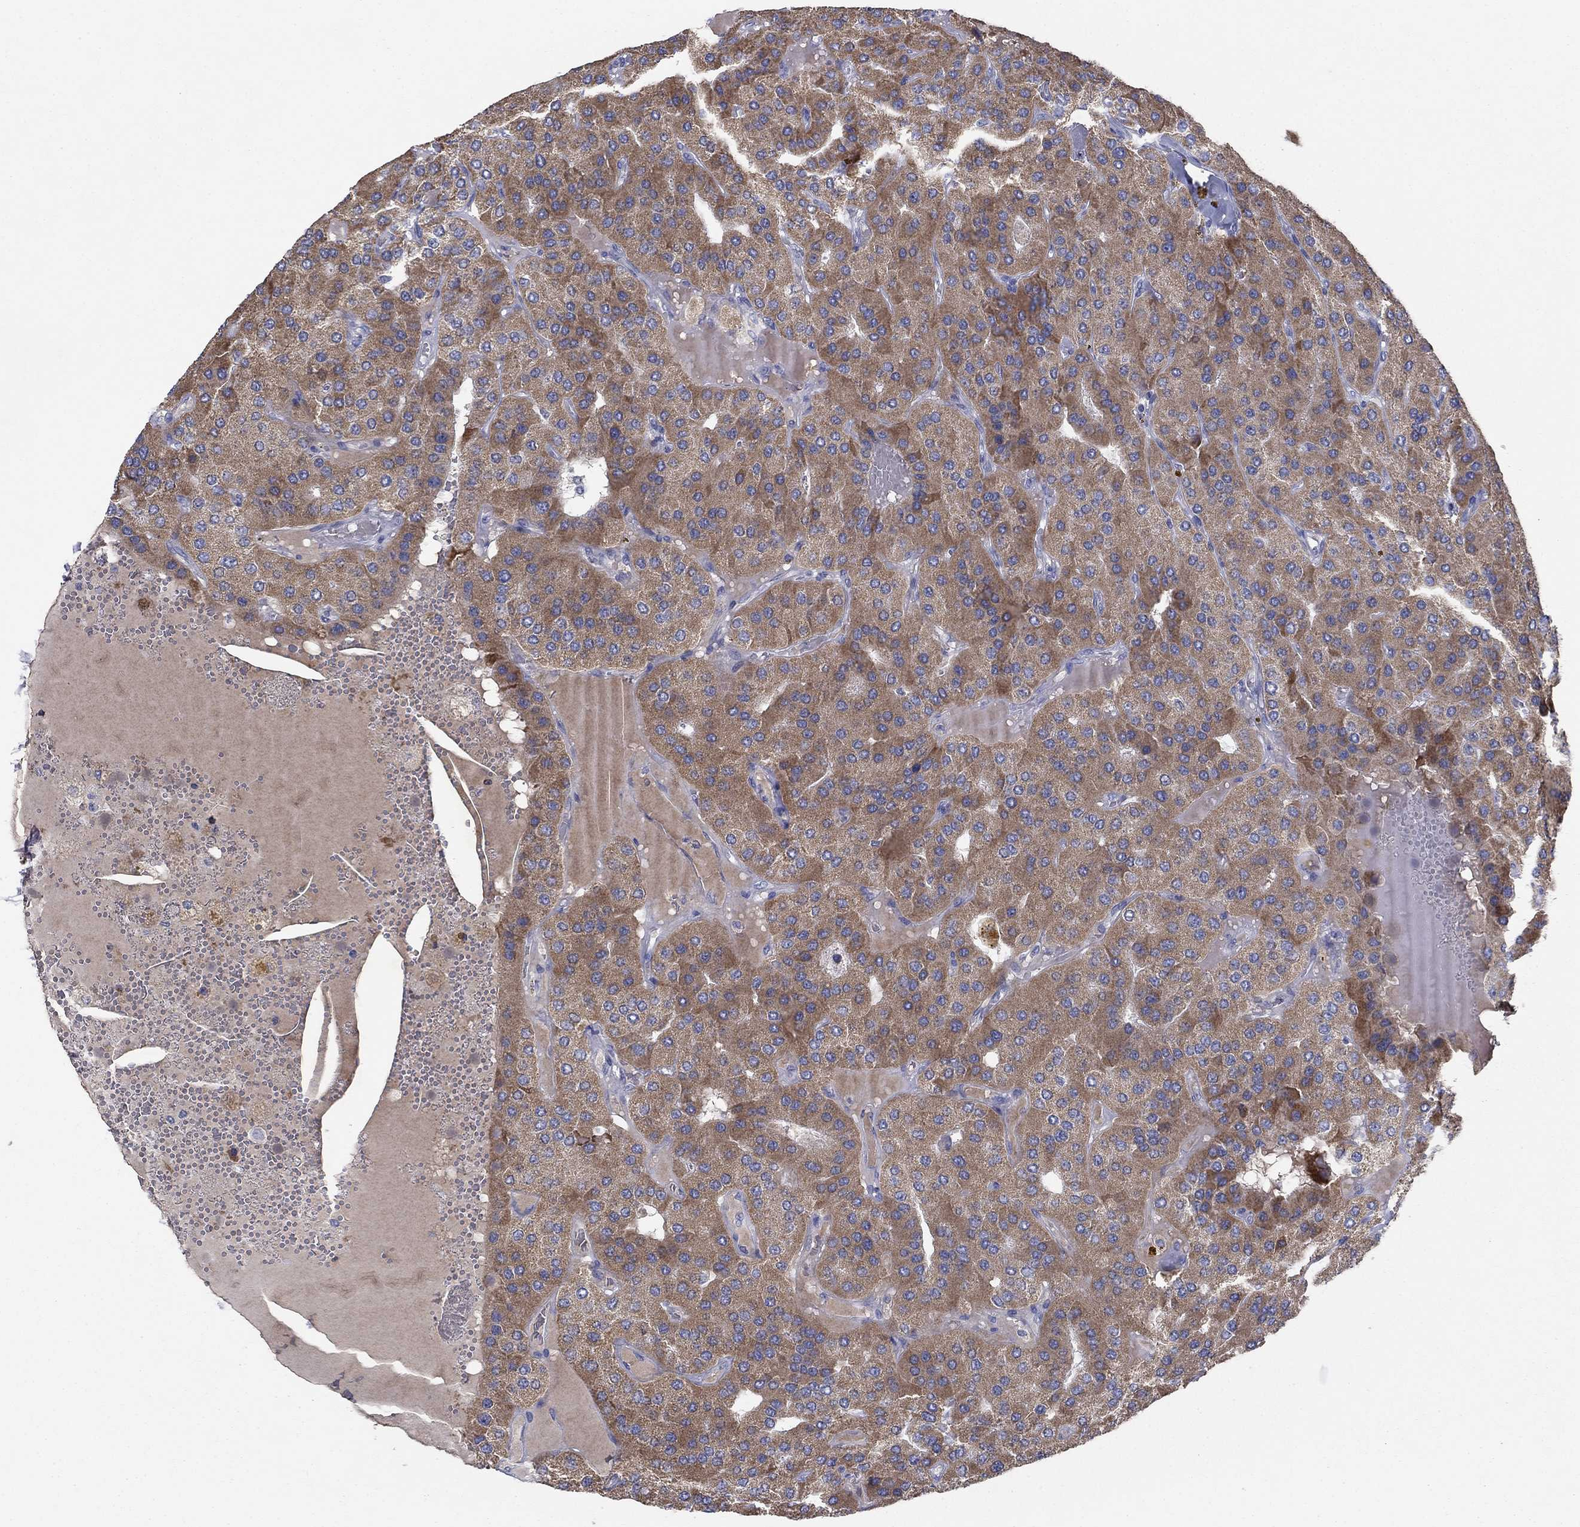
{"staining": {"intensity": "moderate", "quantity": ">75%", "location": "cytoplasmic/membranous"}, "tissue": "parathyroid gland", "cell_type": "Glandular cells", "image_type": "normal", "snomed": [{"axis": "morphology", "description": "Normal tissue, NOS"}, {"axis": "morphology", "description": "Adenoma, NOS"}, {"axis": "topography", "description": "Parathyroid gland"}], "caption": "Normal parathyroid gland demonstrates moderate cytoplasmic/membranous staining in about >75% of glandular cells, visualized by immunohistochemistry.", "gene": "PTGDS", "patient": {"sex": "female", "age": 86}}